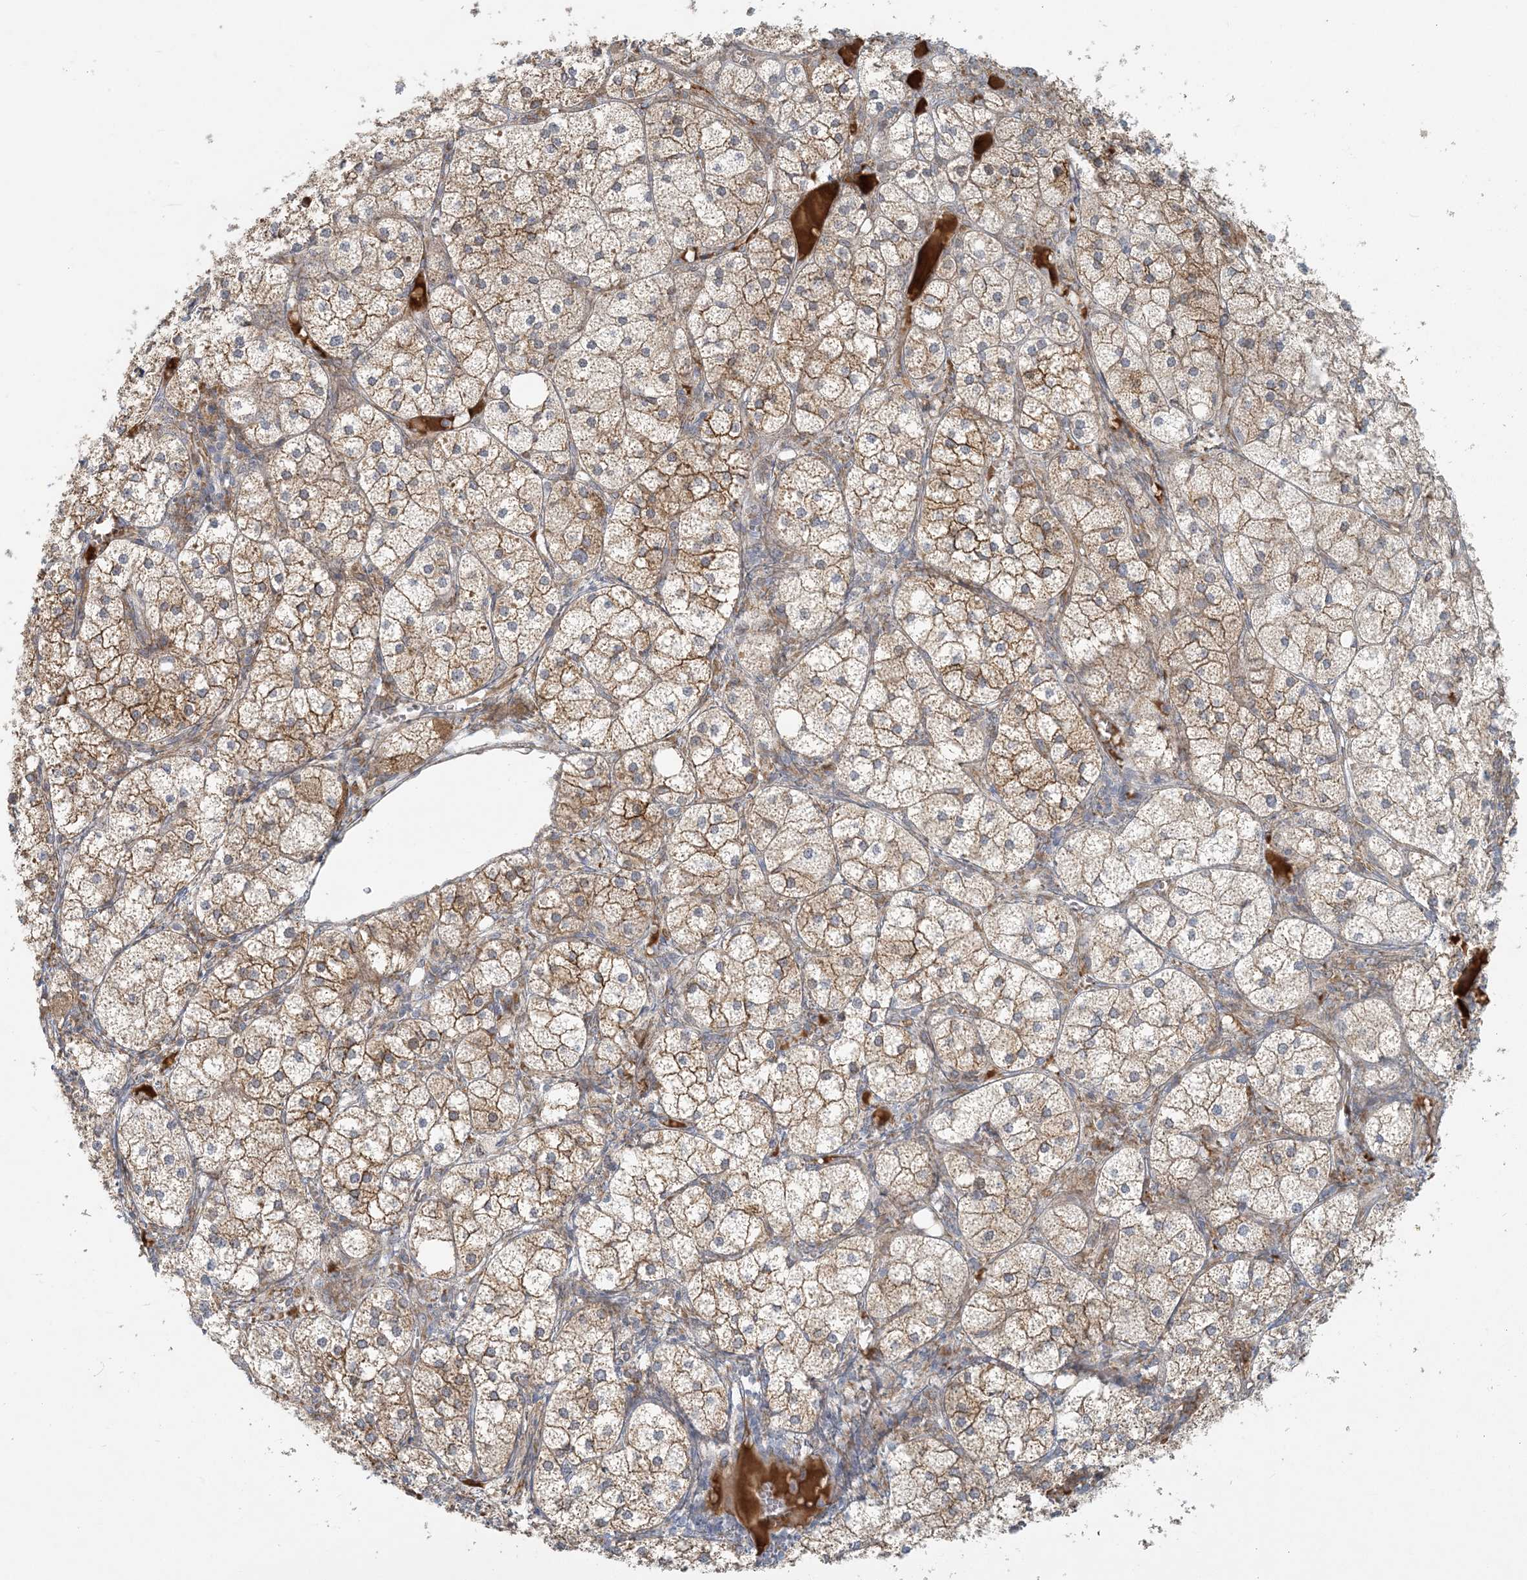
{"staining": {"intensity": "moderate", "quantity": ">75%", "location": "cytoplasmic/membranous"}, "tissue": "adrenal gland", "cell_type": "Glandular cells", "image_type": "normal", "snomed": [{"axis": "morphology", "description": "Normal tissue, NOS"}, {"axis": "topography", "description": "Adrenal gland"}], "caption": "Immunohistochemistry (IHC) image of normal adrenal gland stained for a protein (brown), which exhibits medium levels of moderate cytoplasmic/membranous positivity in about >75% of glandular cells.", "gene": "HACL1", "patient": {"sex": "female", "age": 61}}